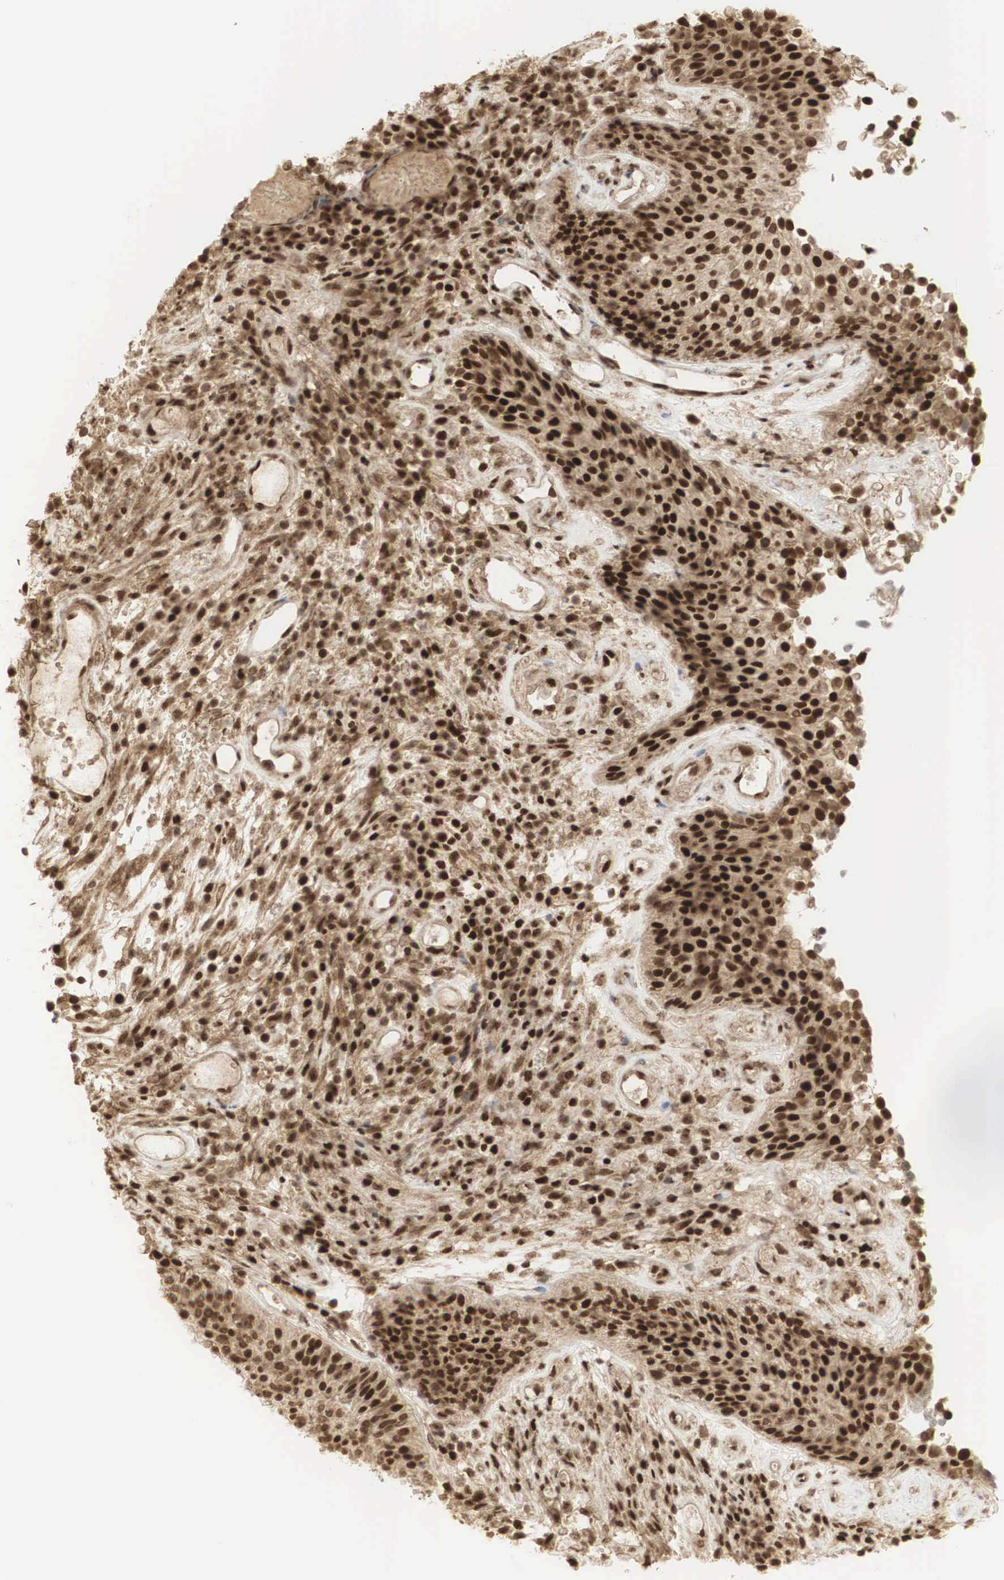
{"staining": {"intensity": "strong", "quantity": ">75%", "location": "cytoplasmic/membranous,nuclear"}, "tissue": "urothelial cancer", "cell_type": "Tumor cells", "image_type": "cancer", "snomed": [{"axis": "morphology", "description": "Urothelial carcinoma, Low grade"}, {"axis": "topography", "description": "Urinary bladder"}], "caption": "Immunohistochemical staining of human urothelial cancer exhibits strong cytoplasmic/membranous and nuclear protein positivity in about >75% of tumor cells.", "gene": "RNF113A", "patient": {"sex": "male", "age": 85}}